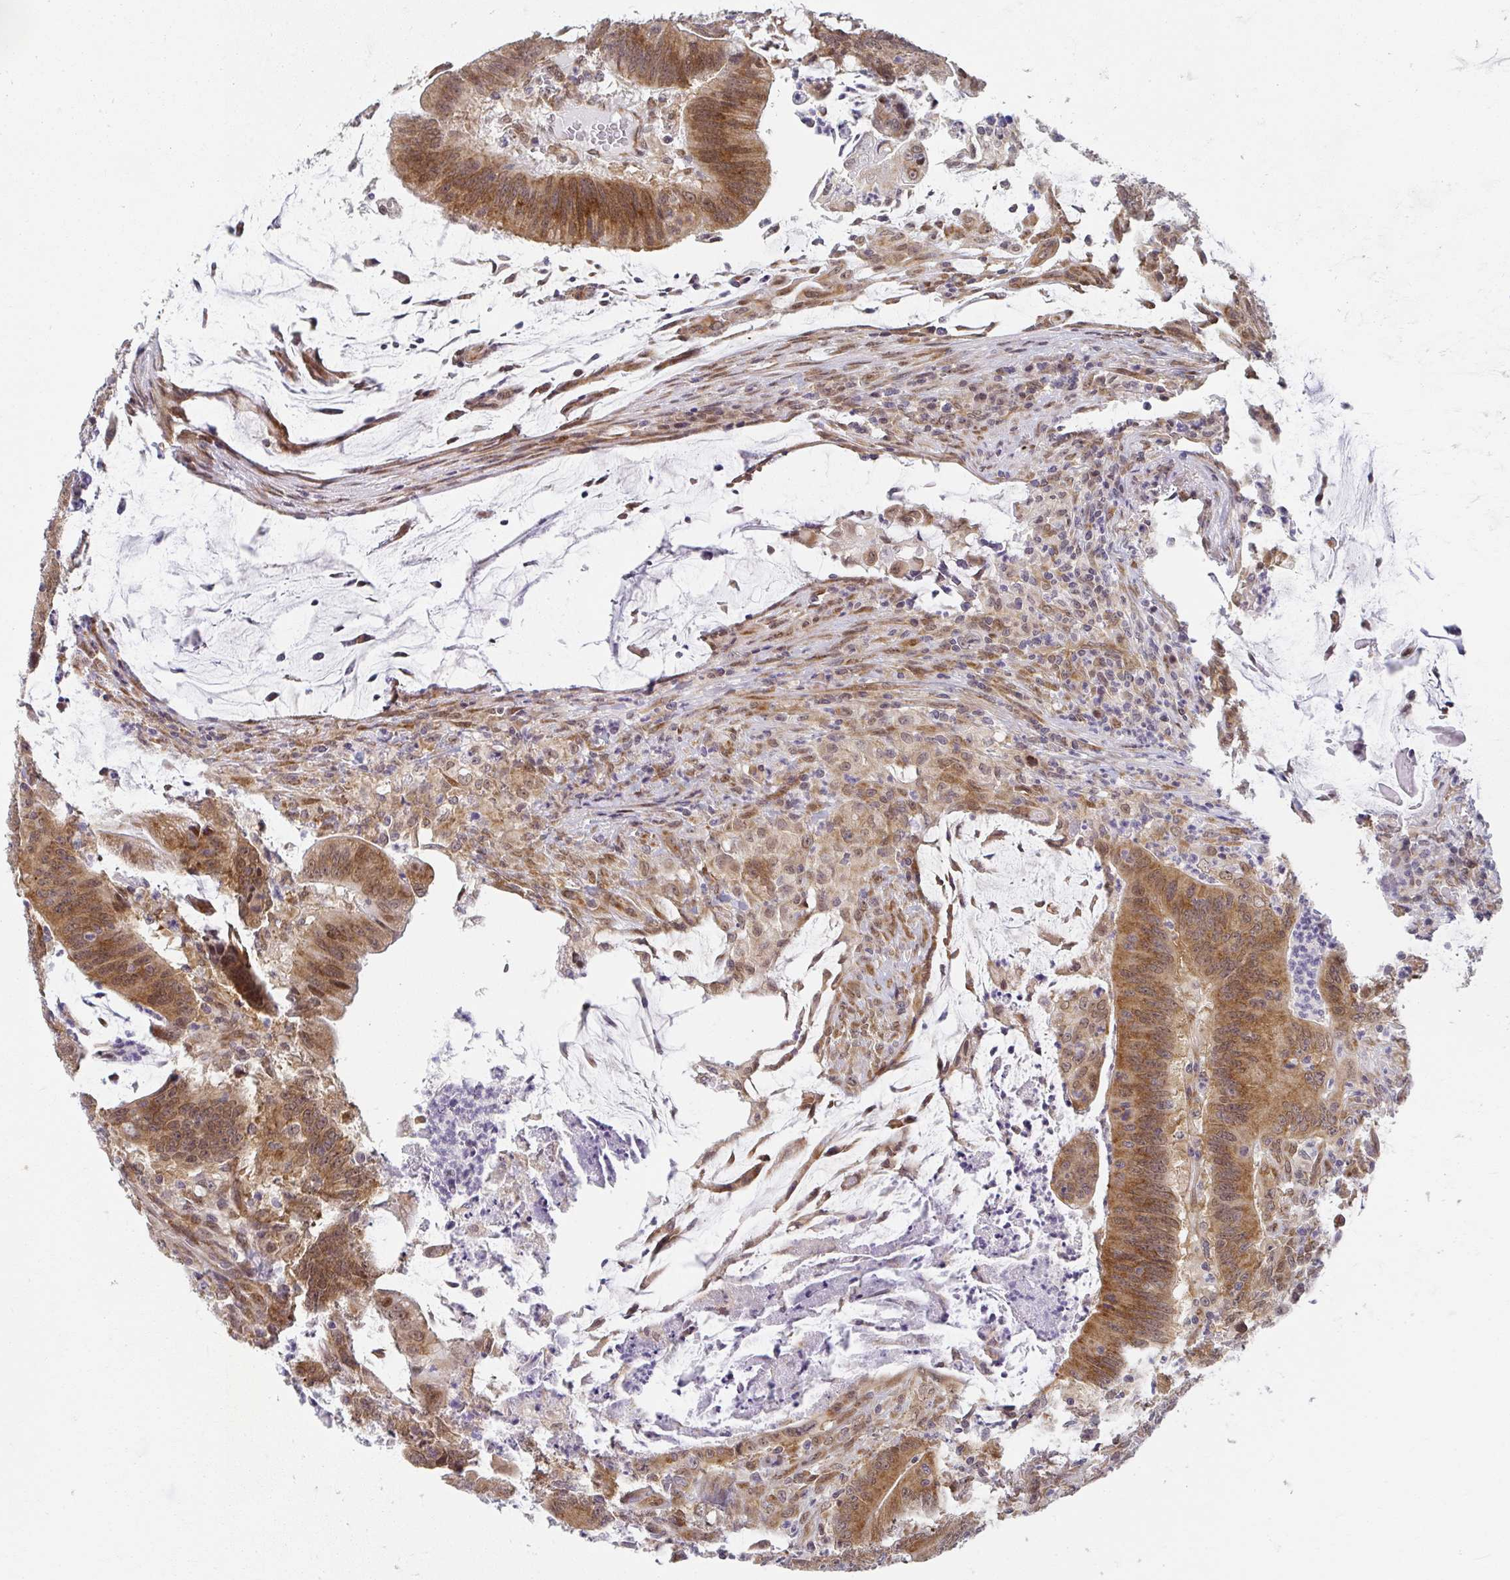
{"staining": {"intensity": "moderate", "quantity": ">75%", "location": "cytoplasmic/membranous"}, "tissue": "colorectal cancer", "cell_type": "Tumor cells", "image_type": "cancer", "snomed": [{"axis": "morphology", "description": "Adenocarcinoma, NOS"}, {"axis": "topography", "description": "Colon"}], "caption": "Human colorectal cancer stained with a protein marker demonstrates moderate staining in tumor cells.", "gene": "SYNCRIP", "patient": {"sex": "female", "age": 87}}